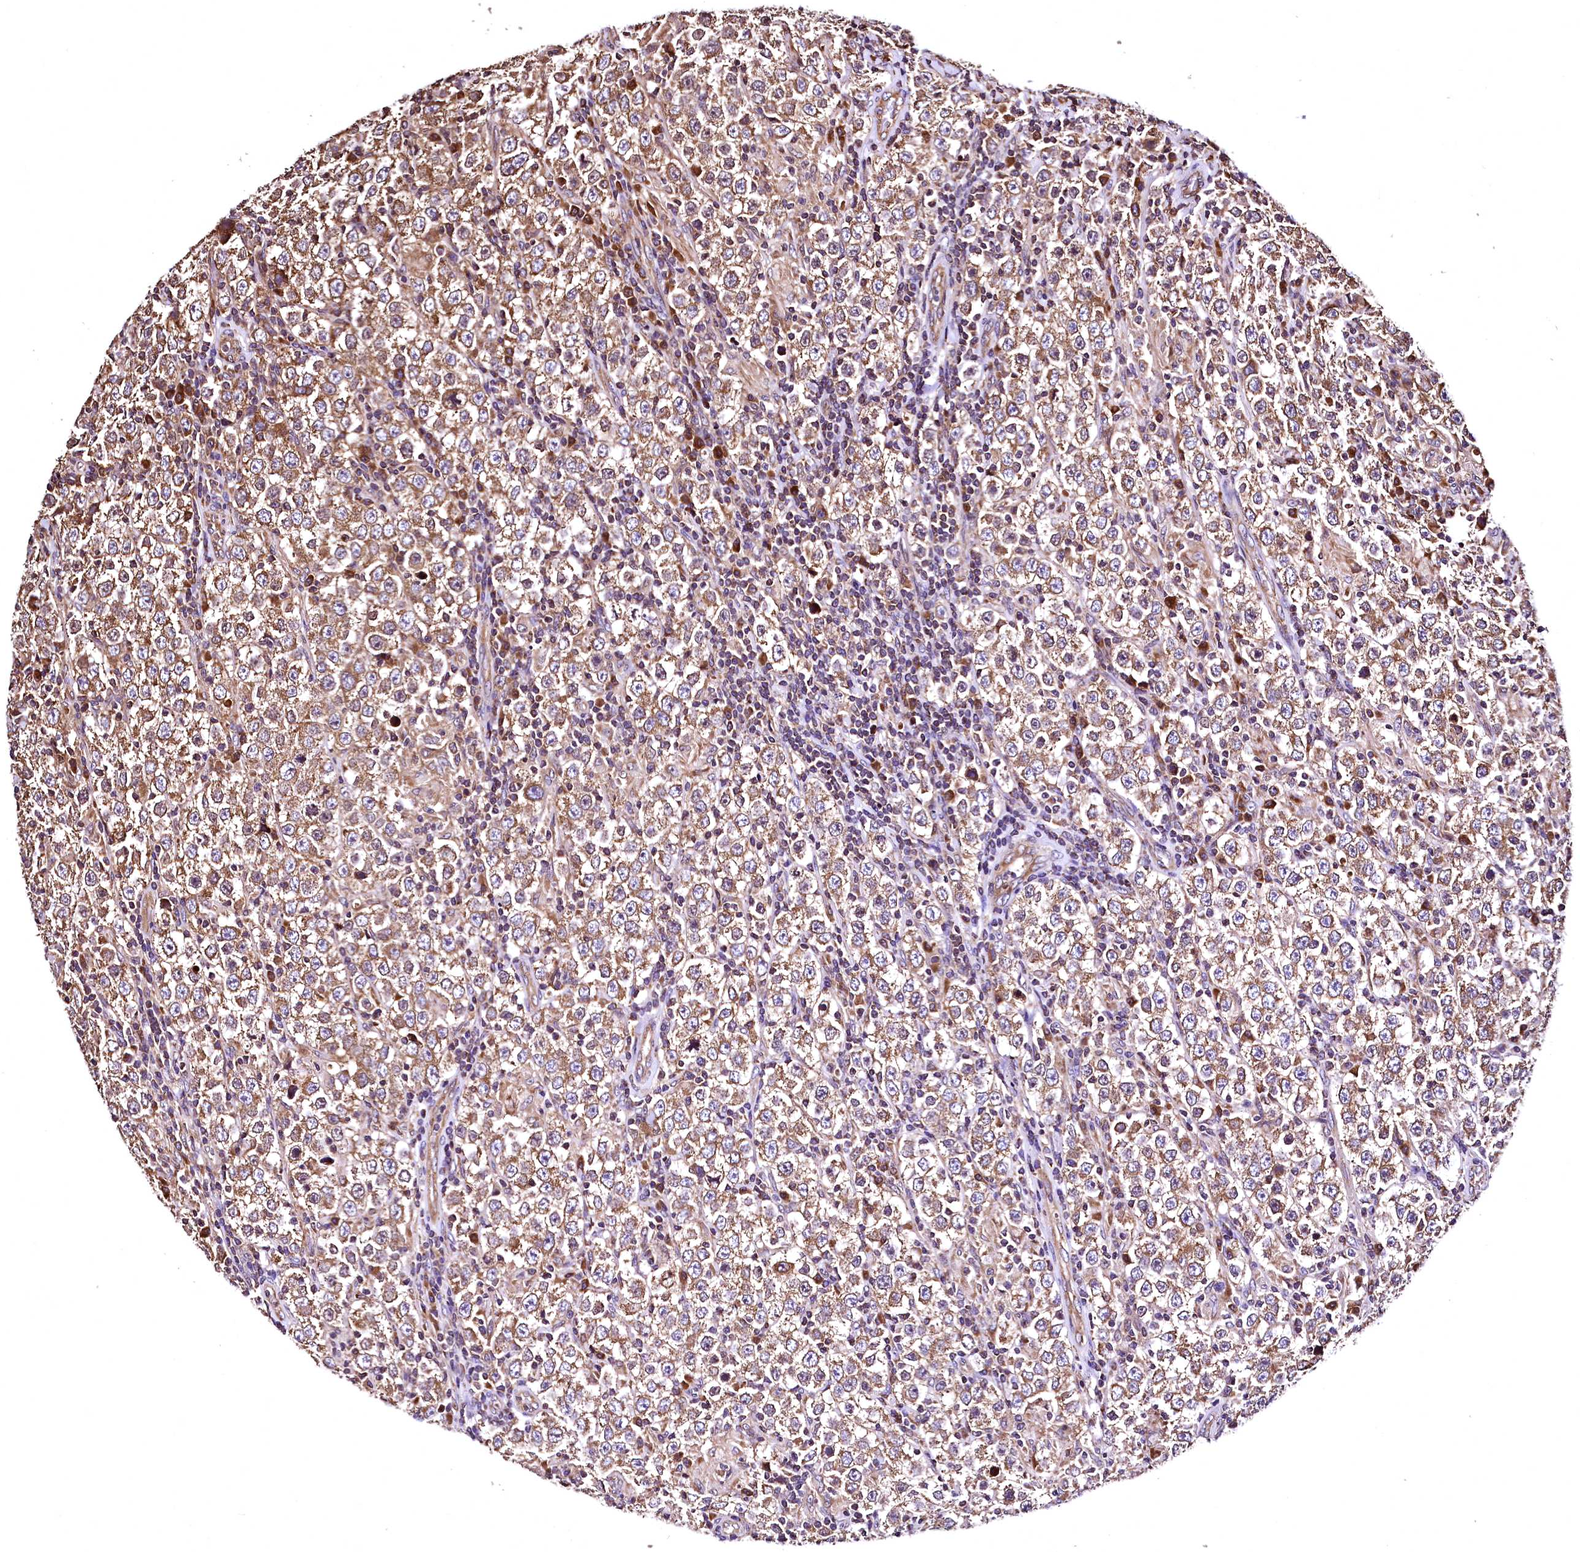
{"staining": {"intensity": "moderate", "quantity": ">75%", "location": "cytoplasmic/membranous"}, "tissue": "testis cancer", "cell_type": "Tumor cells", "image_type": "cancer", "snomed": [{"axis": "morphology", "description": "Normal tissue, NOS"}, {"axis": "morphology", "description": "Urothelial carcinoma, High grade"}, {"axis": "morphology", "description": "Seminoma, NOS"}, {"axis": "morphology", "description": "Carcinoma, Embryonal, NOS"}, {"axis": "topography", "description": "Urinary bladder"}, {"axis": "topography", "description": "Testis"}], "caption": "Testis cancer (seminoma) stained with immunohistochemistry displays moderate cytoplasmic/membranous positivity in approximately >75% of tumor cells.", "gene": "LRSAM1", "patient": {"sex": "male", "age": 41}}